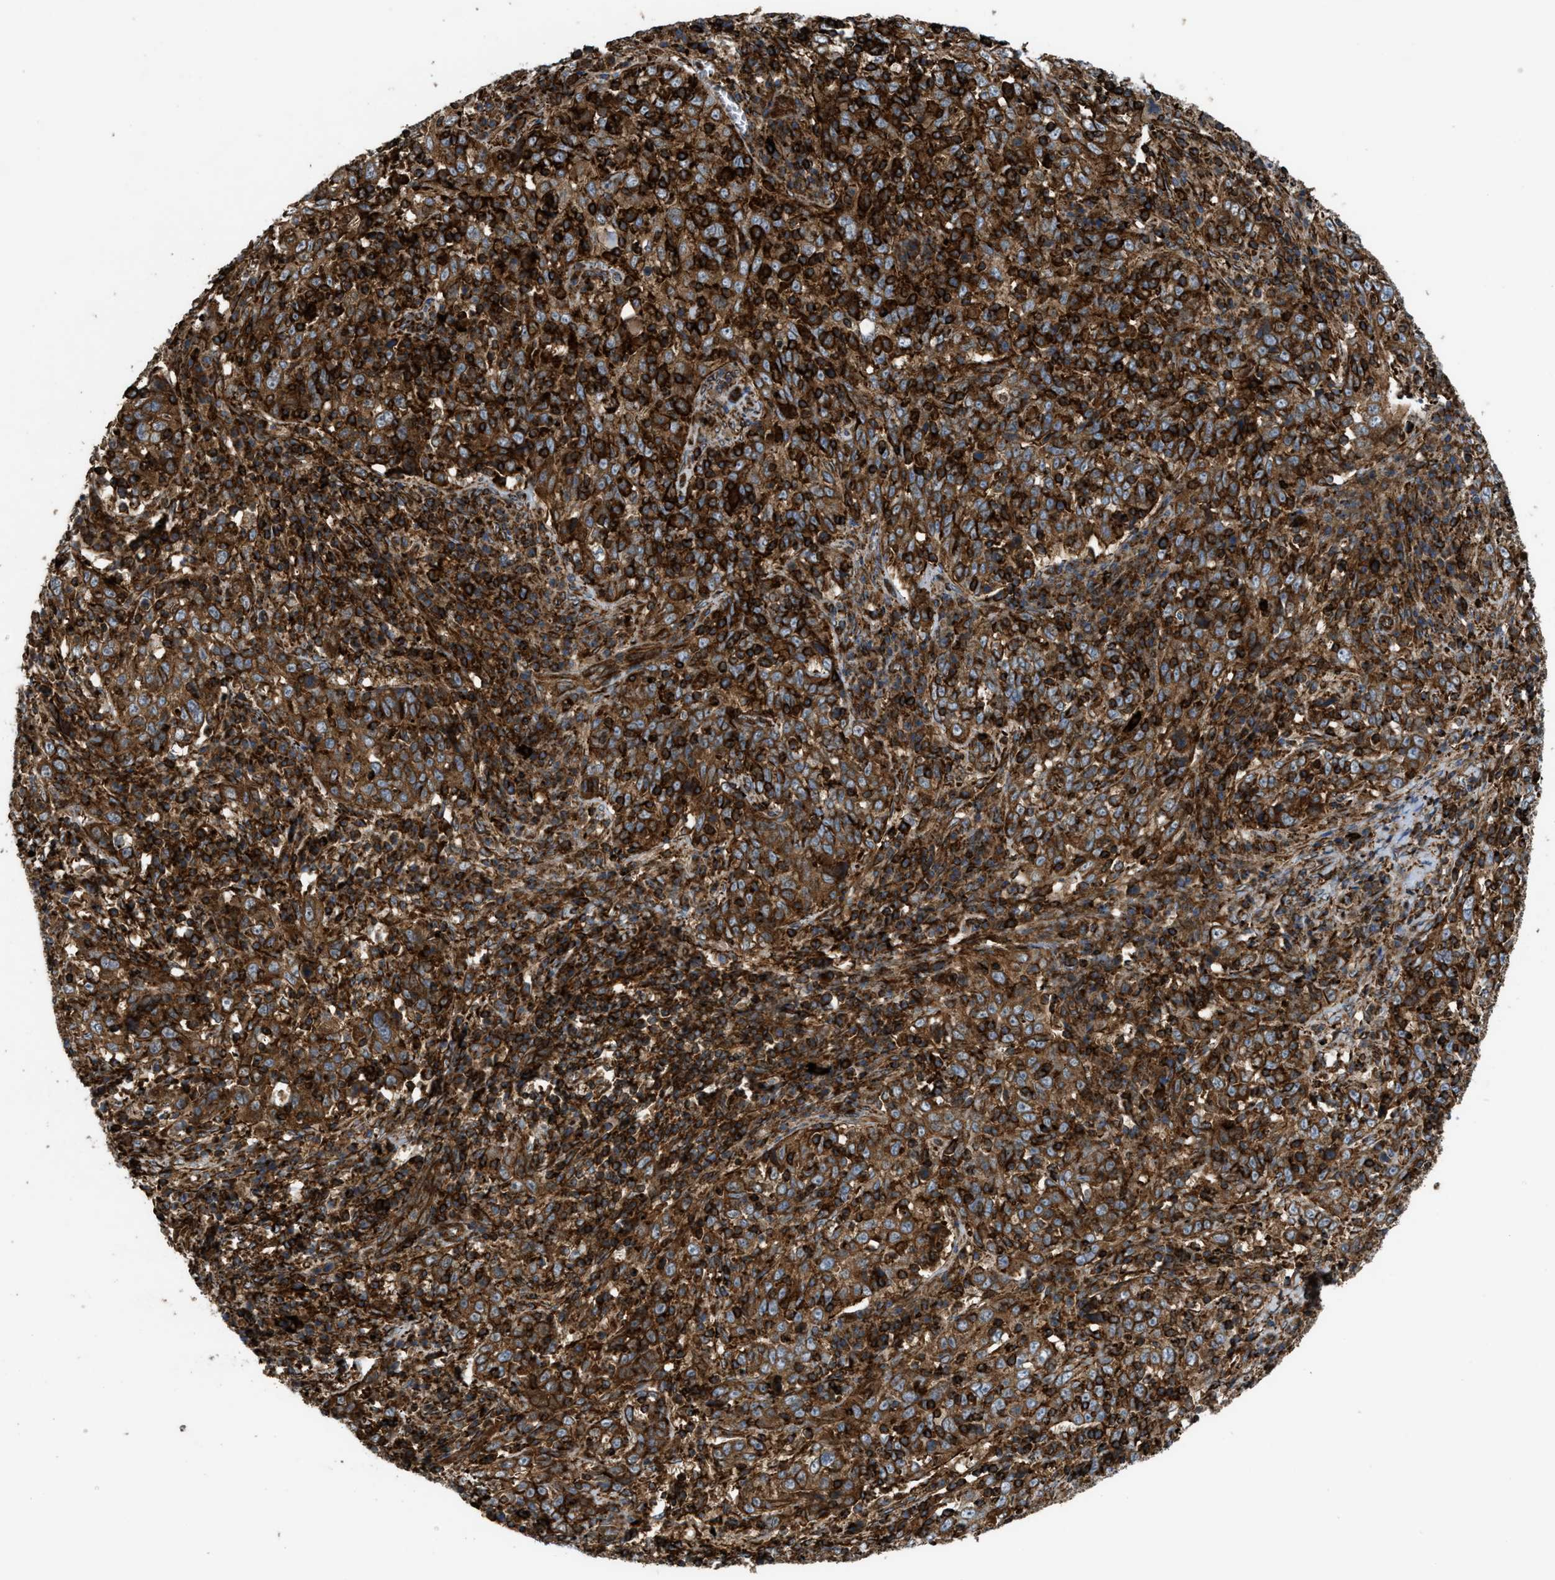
{"staining": {"intensity": "moderate", "quantity": ">75%", "location": "cytoplasmic/membranous"}, "tissue": "cervical cancer", "cell_type": "Tumor cells", "image_type": "cancer", "snomed": [{"axis": "morphology", "description": "Squamous cell carcinoma, NOS"}, {"axis": "topography", "description": "Cervix"}], "caption": "DAB (3,3'-diaminobenzidine) immunohistochemical staining of squamous cell carcinoma (cervical) demonstrates moderate cytoplasmic/membranous protein staining in about >75% of tumor cells.", "gene": "EGLN1", "patient": {"sex": "female", "age": 46}}